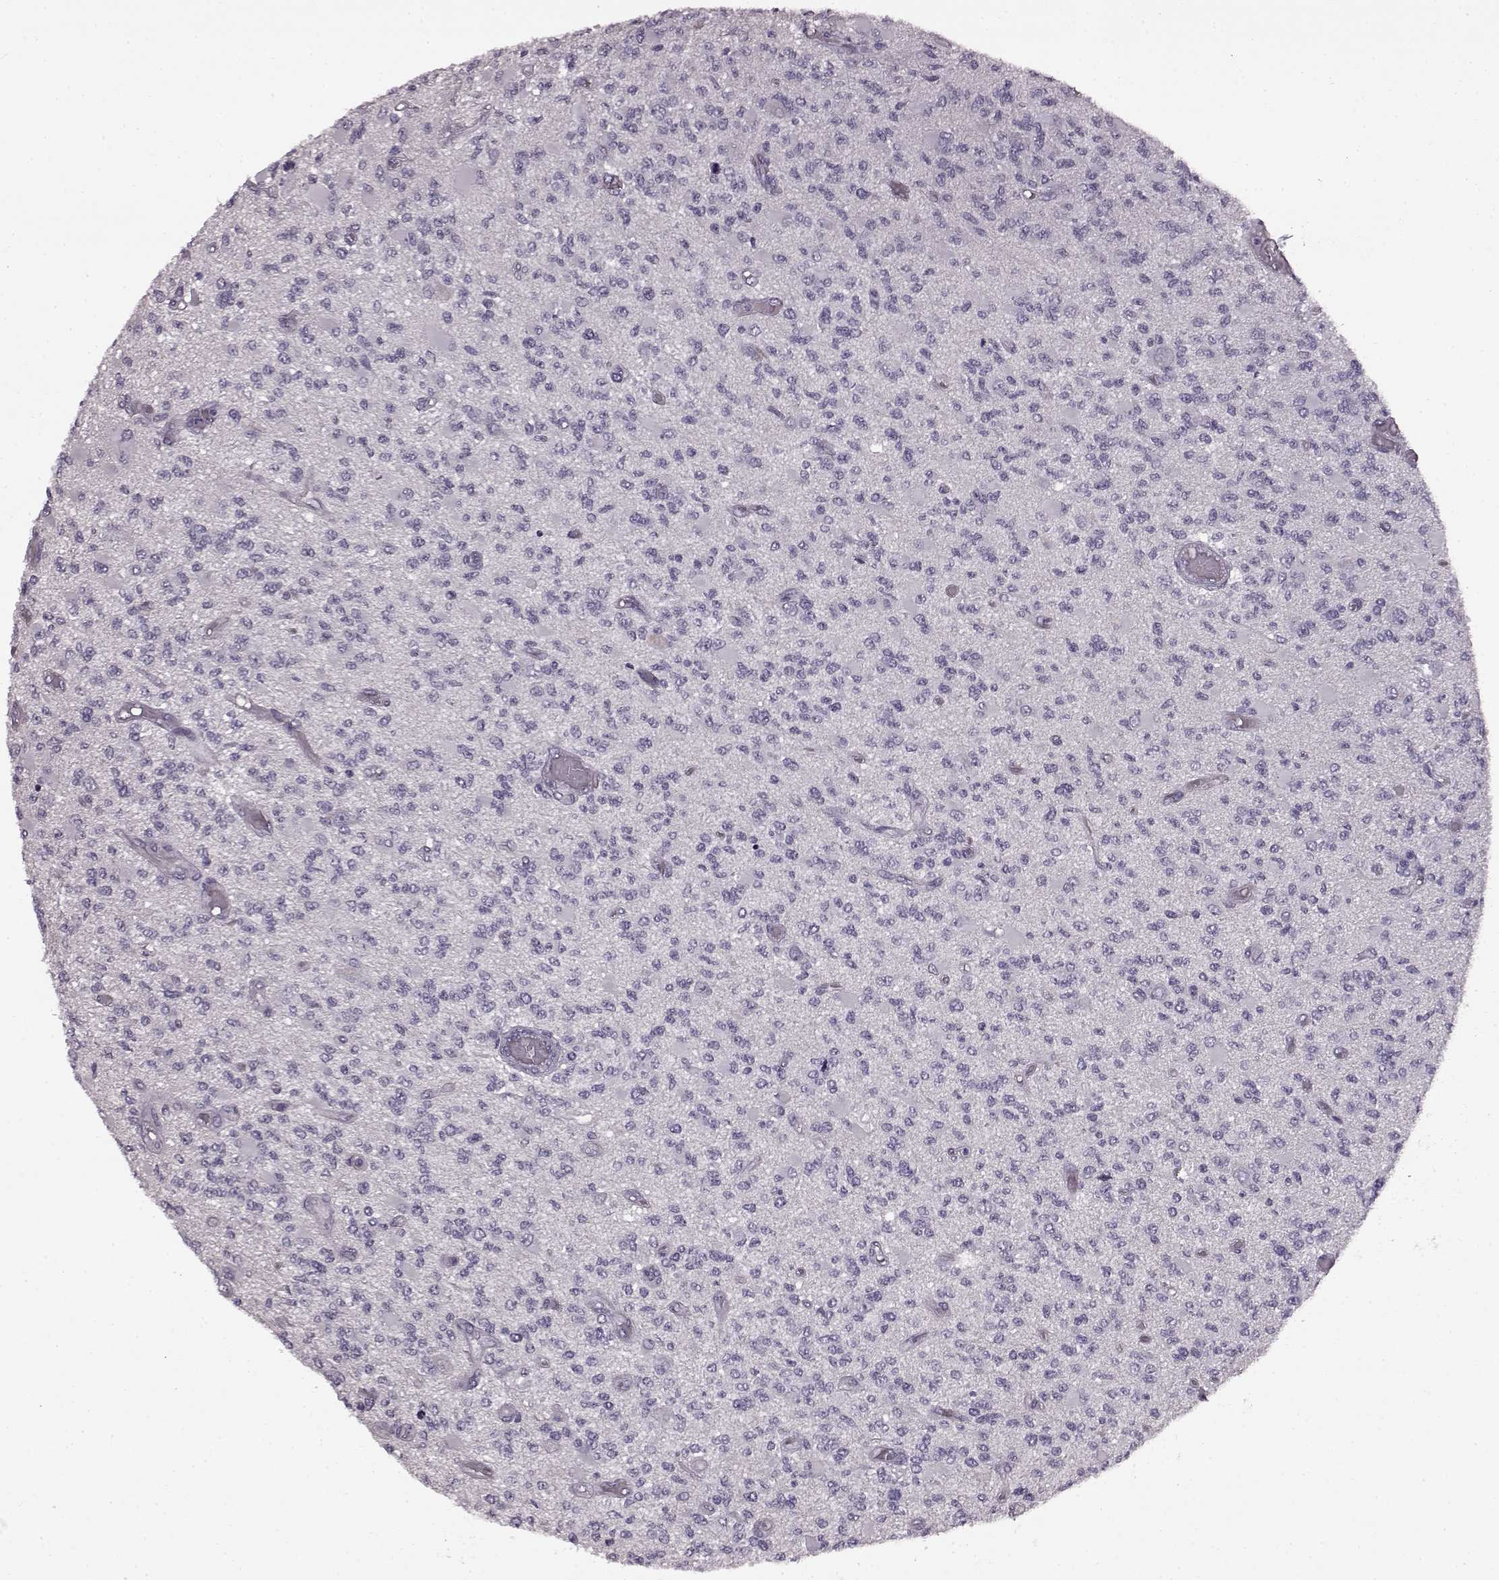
{"staining": {"intensity": "negative", "quantity": "none", "location": "none"}, "tissue": "glioma", "cell_type": "Tumor cells", "image_type": "cancer", "snomed": [{"axis": "morphology", "description": "Glioma, malignant, High grade"}, {"axis": "topography", "description": "Brain"}], "caption": "There is no significant expression in tumor cells of glioma.", "gene": "PRPH2", "patient": {"sex": "female", "age": 63}}